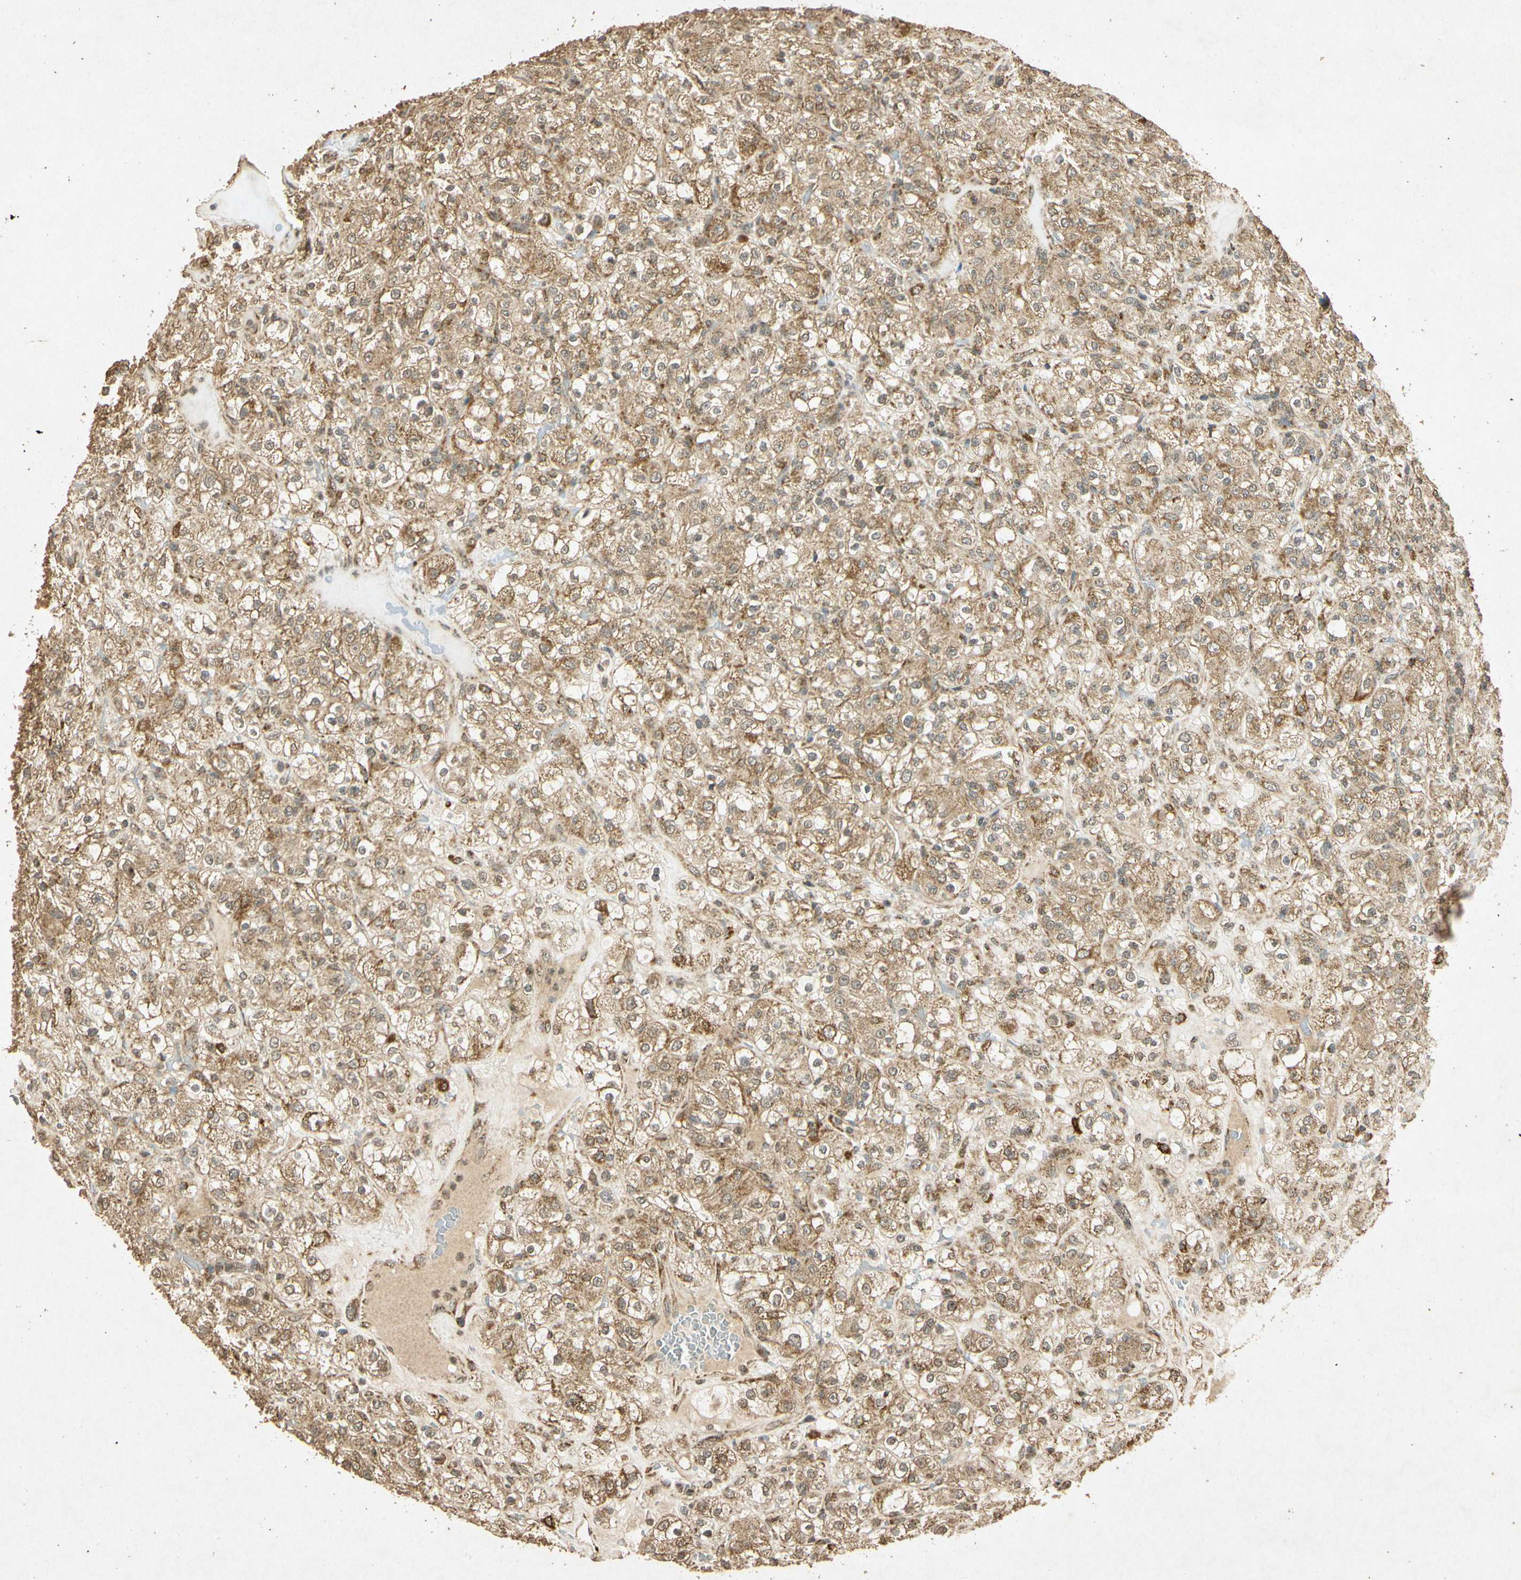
{"staining": {"intensity": "moderate", "quantity": ">75%", "location": "cytoplasmic/membranous"}, "tissue": "renal cancer", "cell_type": "Tumor cells", "image_type": "cancer", "snomed": [{"axis": "morphology", "description": "Normal tissue, NOS"}, {"axis": "morphology", "description": "Adenocarcinoma, NOS"}, {"axis": "topography", "description": "Kidney"}], "caption": "Immunohistochemical staining of adenocarcinoma (renal) demonstrates medium levels of moderate cytoplasmic/membranous protein positivity in about >75% of tumor cells.", "gene": "PRDX3", "patient": {"sex": "female", "age": 72}}